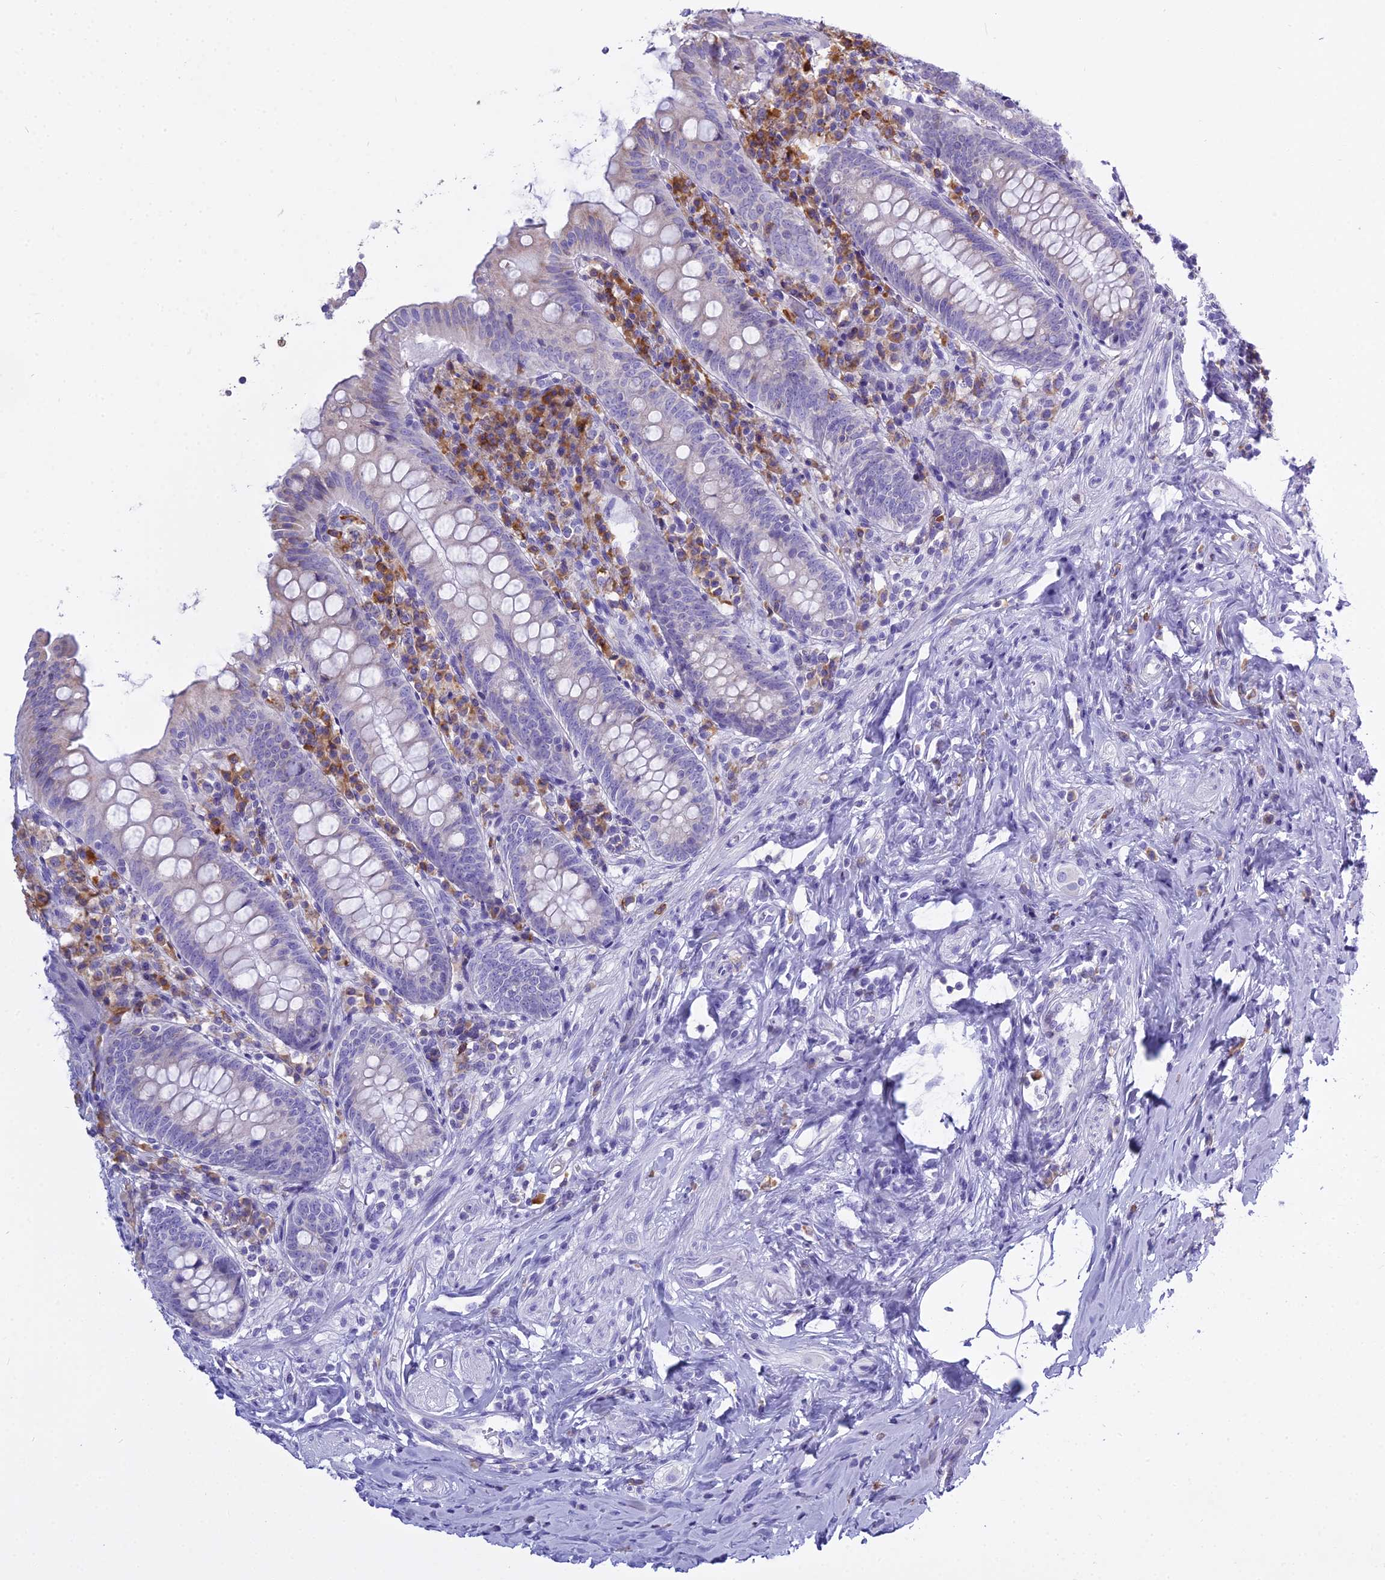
{"staining": {"intensity": "negative", "quantity": "none", "location": "none"}, "tissue": "appendix", "cell_type": "Glandular cells", "image_type": "normal", "snomed": [{"axis": "morphology", "description": "Normal tissue, NOS"}, {"axis": "topography", "description": "Appendix"}], "caption": "High magnification brightfield microscopy of benign appendix stained with DAB (3,3'-diaminobenzidine) (brown) and counterstained with hematoxylin (blue): glandular cells show no significant expression.", "gene": "CD5", "patient": {"sex": "female", "age": 54}}